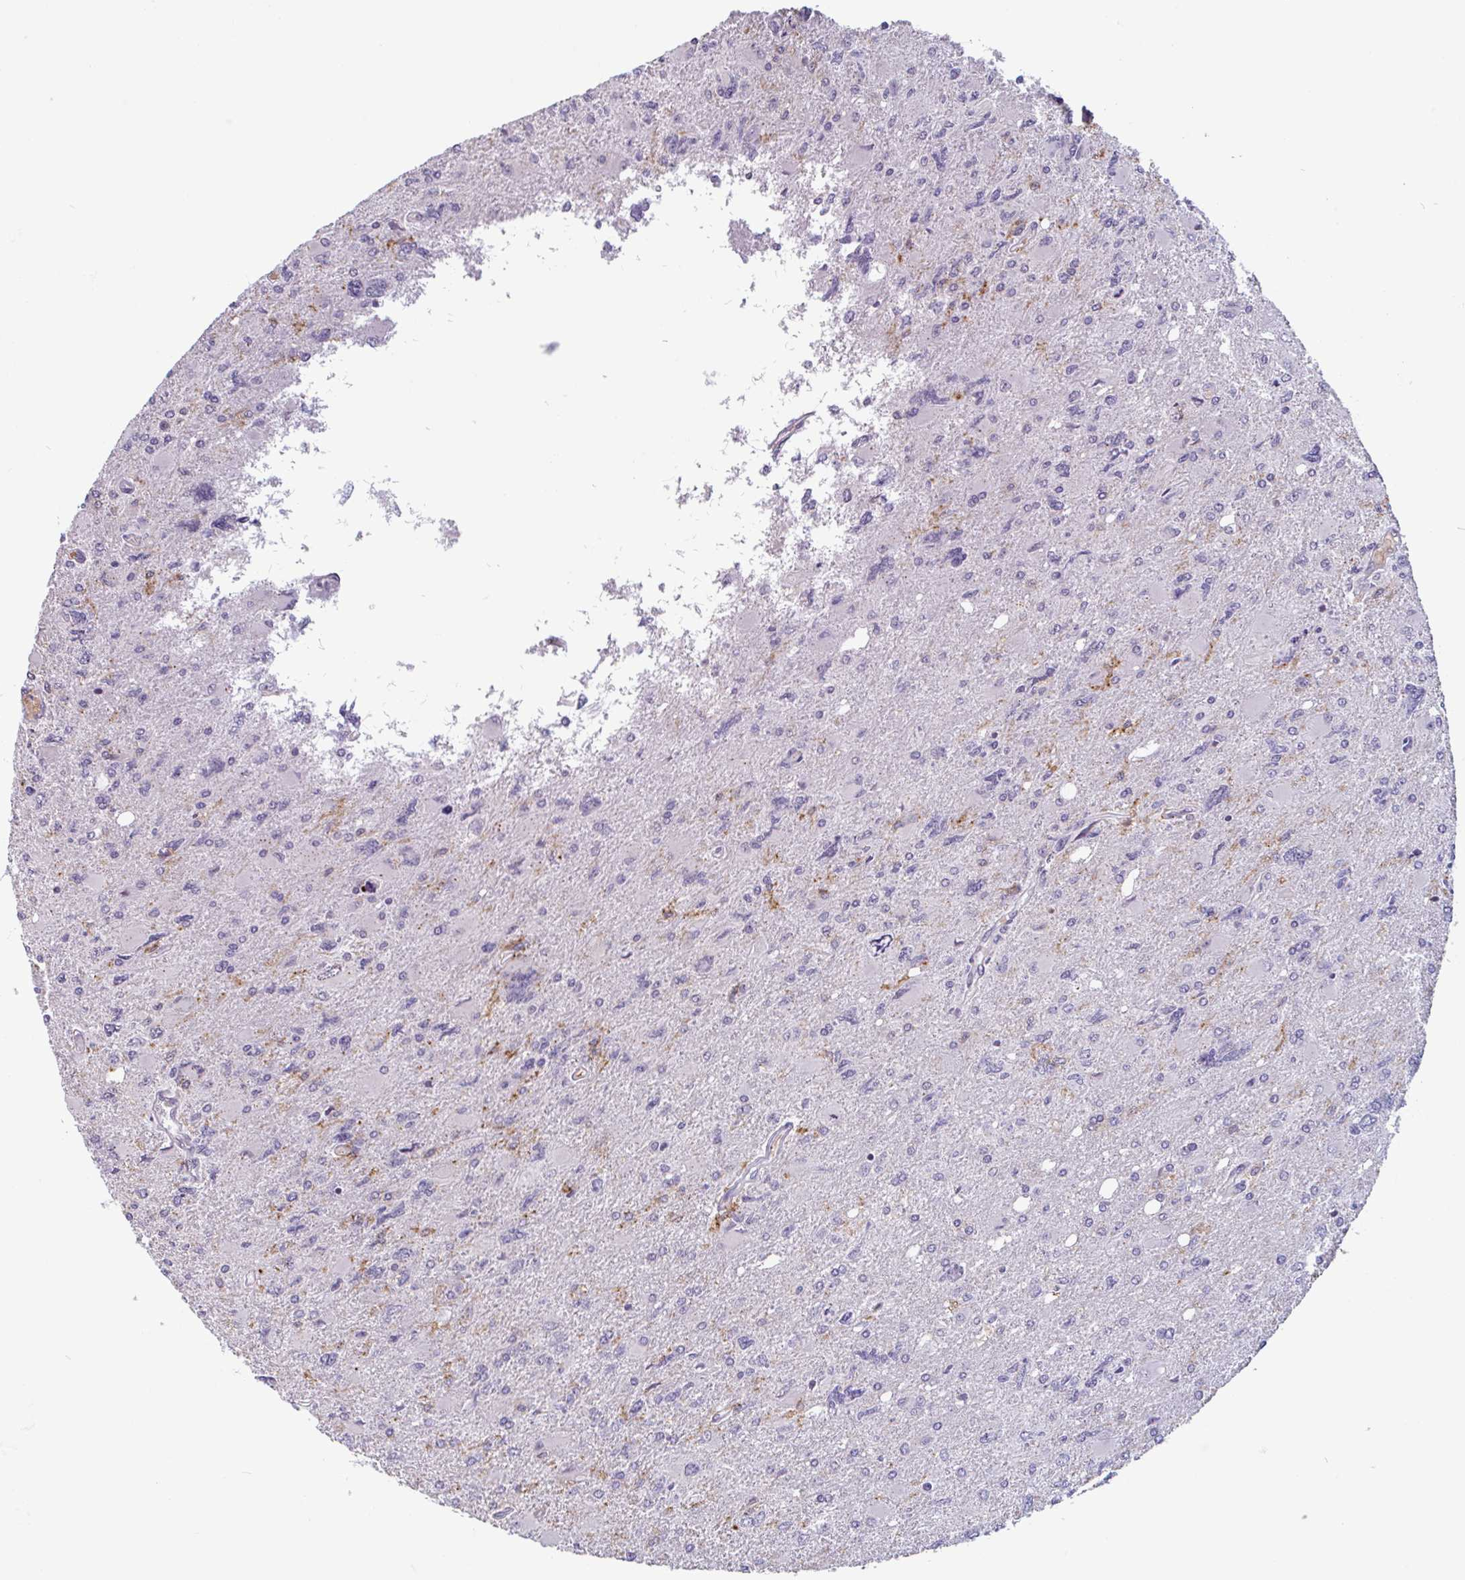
{"staining": {"intensity": "negative", "quantity": "none", "location": "none"}, "tissue": "glioma", "cell_type": "Tumor cells", "image_type": "cancer", "snomed": [{"axis": "morphology", "description": "Glioma, malignant, High grade"}, {"axis": "topography", "description": "Brain"}], "caption": "Immunohistochemistry (IHC) of malignant glioma (high-grade) shows no positivity in tumor cells.", "gene": "TMEM119", "patient": {"sex": "male", "age": 67}}